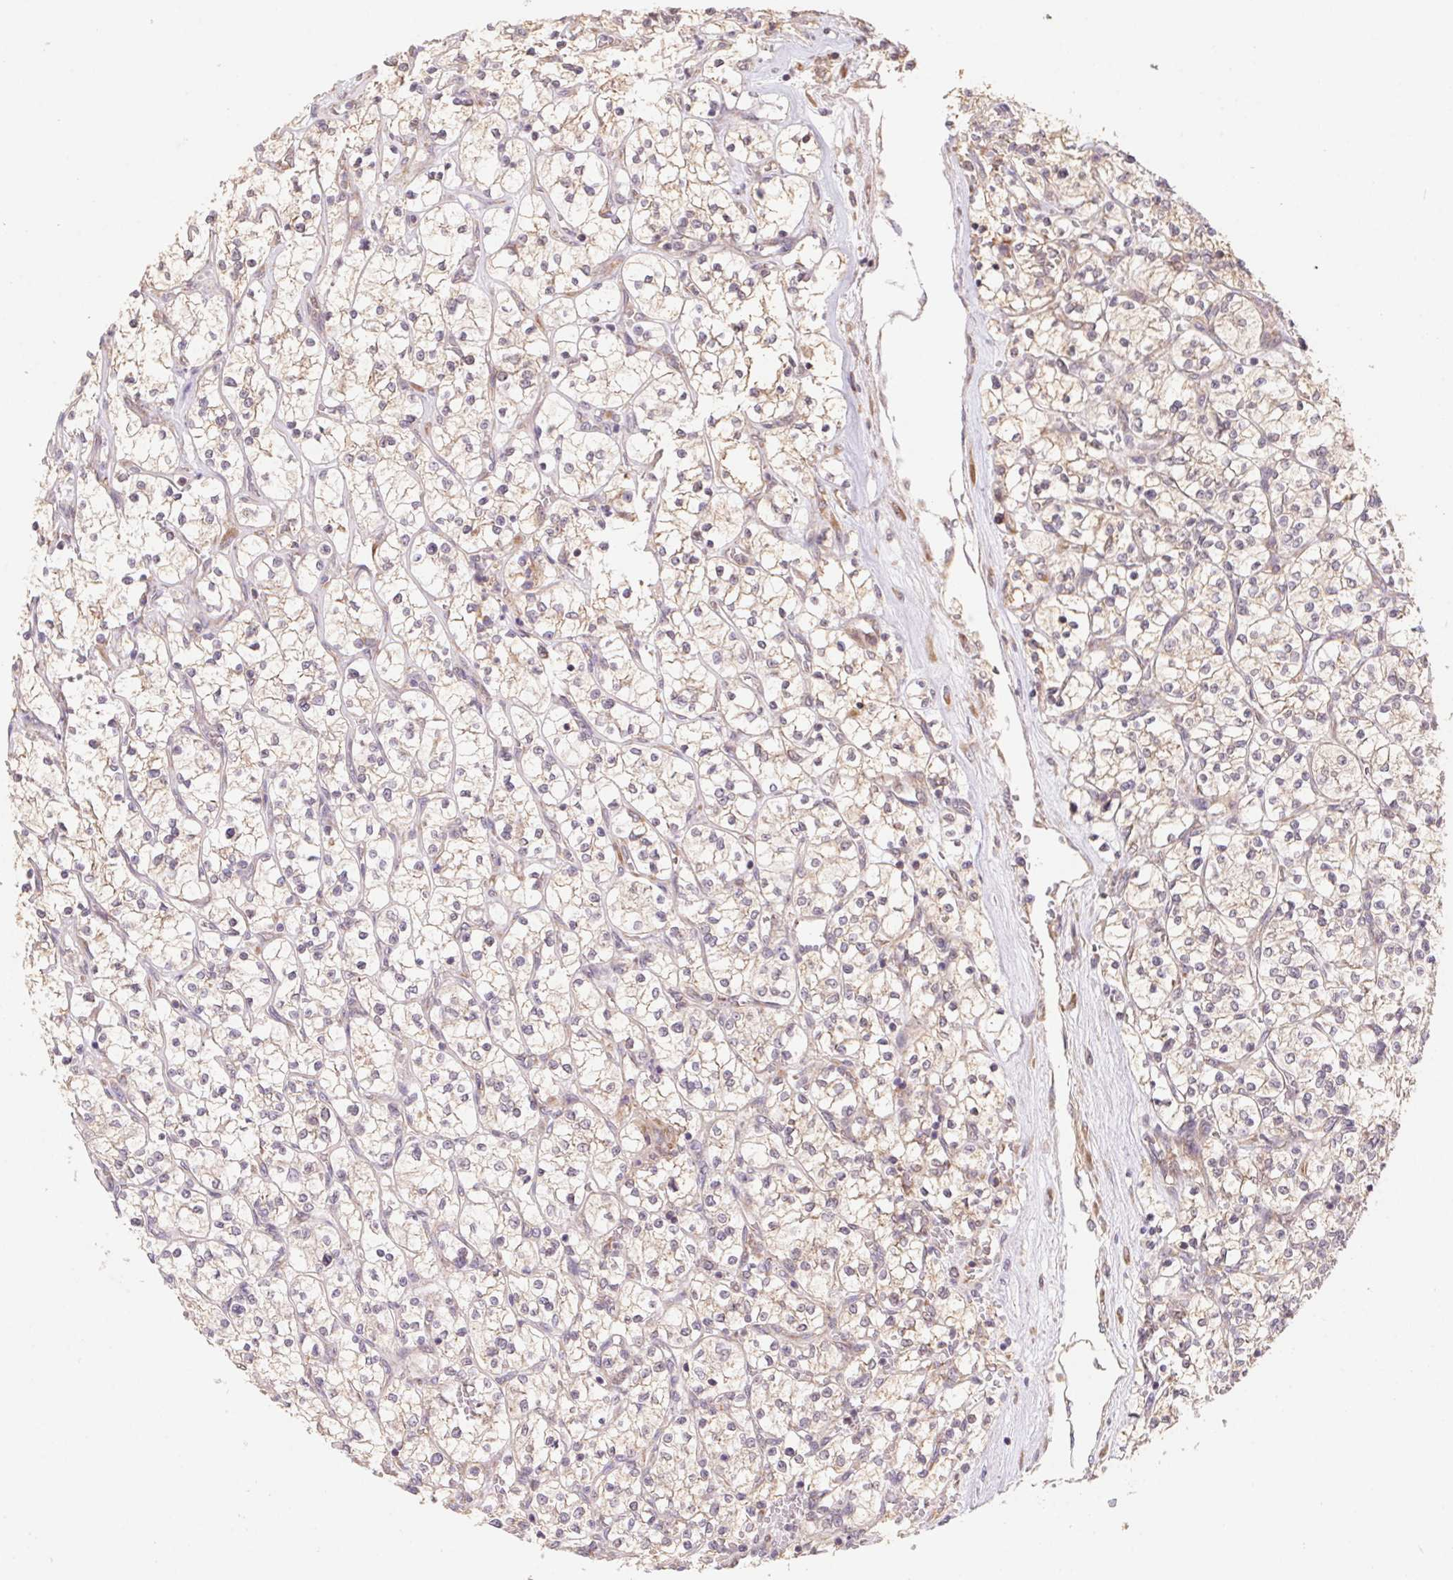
{"staining": {"intensity": "weak", "quantity": "<25%", "location": "cytoplasmic/membranous"}, "tissue": "renal cancer", "cell_type": "Tumor cells", "image_type": "cancer", "snomed": [{"axis": "morphology", "description": "Adenocarcinoma, NOS"}, {"axis": "topography", "description": "Kidney"}], "caption": "A histopathology image of human renal cancer (adenocarcinoma) is negative for staining in tumor cells.", "gene": "RPL27A", "patient": {"sex": "female", "age": 64}}